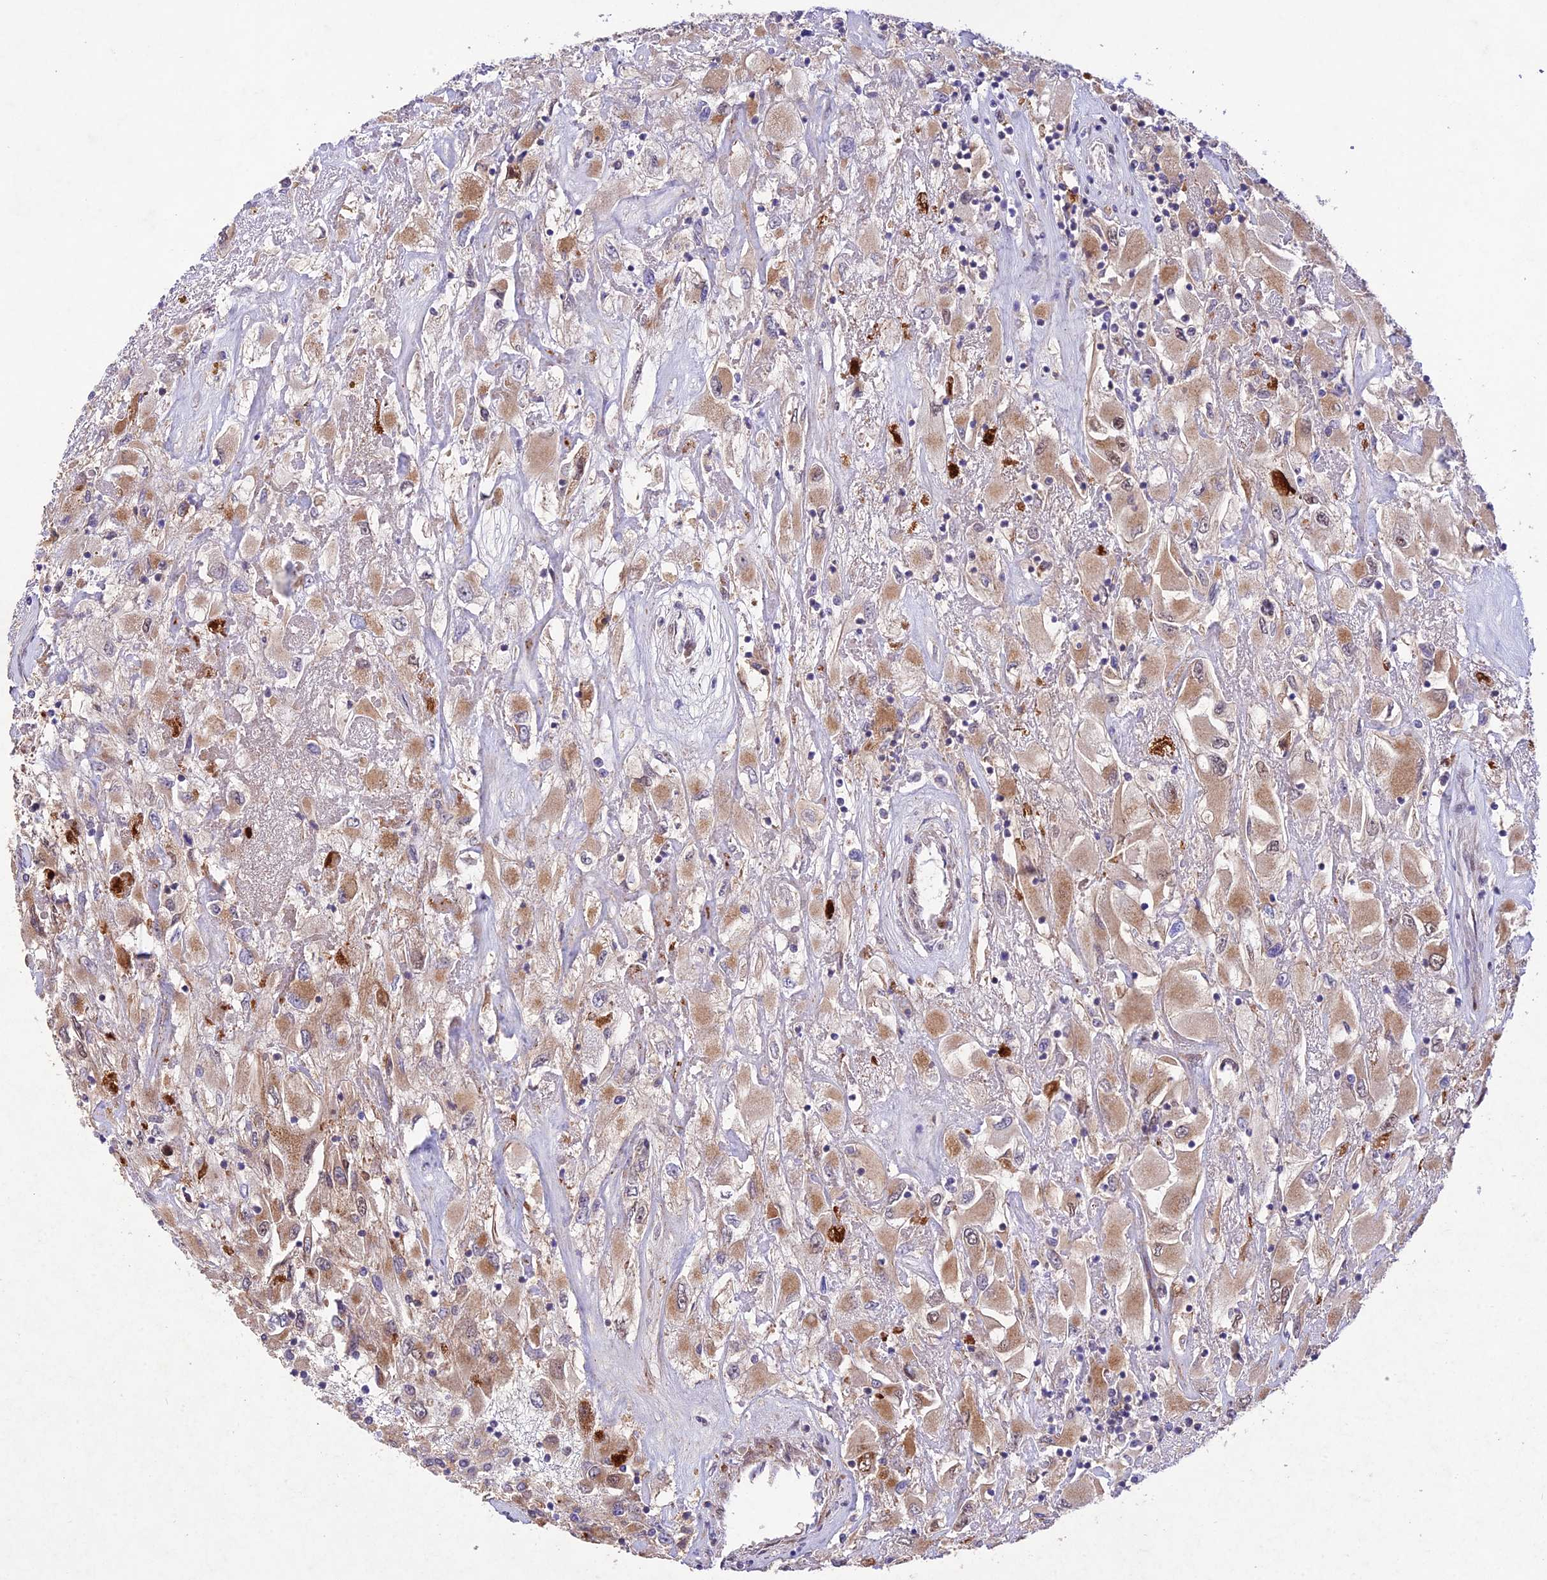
{"staining": {"intensity": "moderate", "quantity": "25%-75%", "location": "cytoplasmic/membranous"}, "tissue": "renal cancer", "cell_type": "Tumor cells", "image_type": "cancer", "snomed": [{"axis": "morphology", "description": "Adenocarcinoma, NOS"}, {"axis": "topography", "description": "Kidney"}], "caption": "An immunohistochemistry (IHC) photomicrograph of neoplastic tissue is shown. Protein staining in brown highlights moderate cytoplasmic/membranous positivity in renal cancer (adenocarcinoma) within tumor cells. (Stains: DAB (3,3'-diaminobenzidine) in brown, nuclei in blue, Microscopy: brightfield microscopy at high magnification).", "gene": "WDR55", "patient": {"sex": "female", "age": 52}}